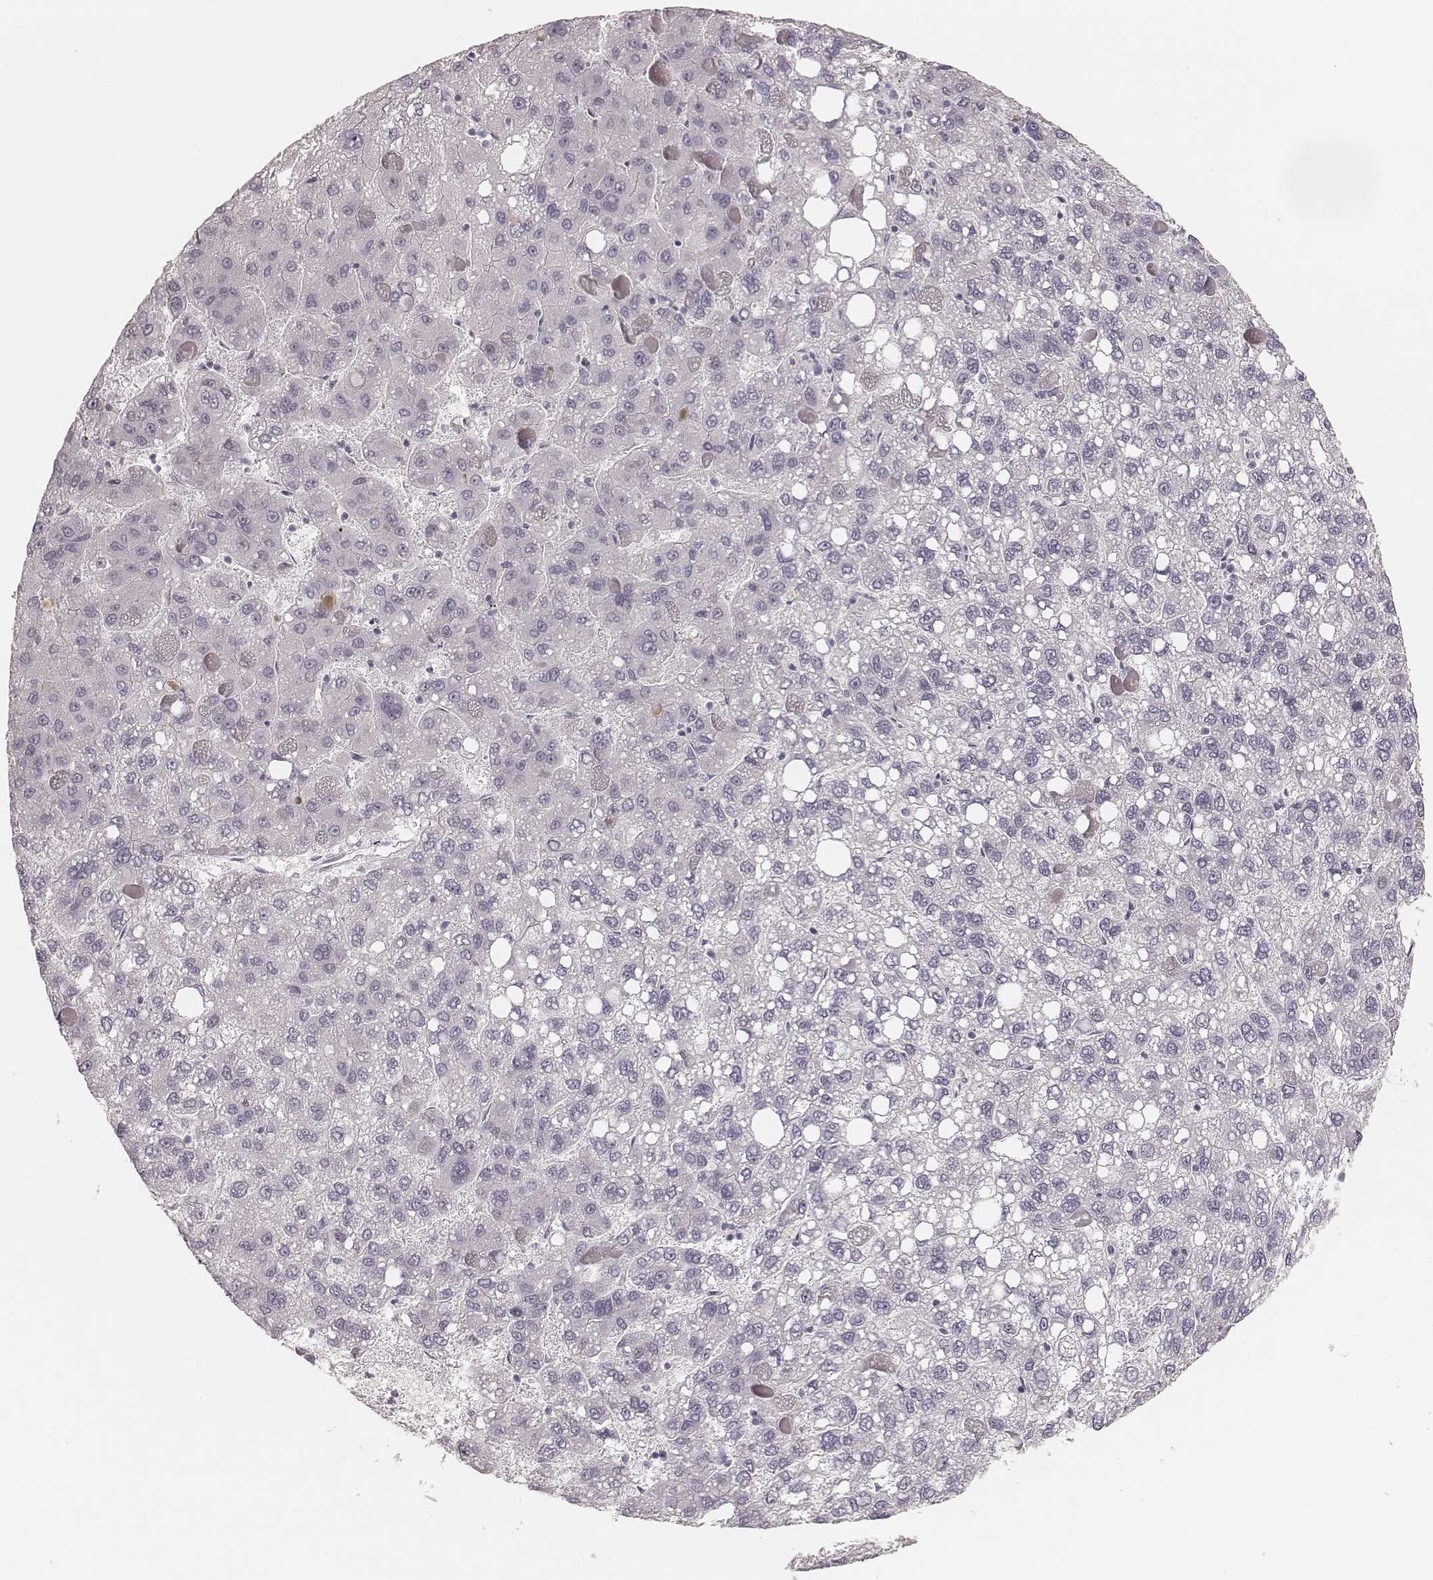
{"staining": {"intensity": "negative", "quantity": "none", "location": "none"}, "tissue": "liver cancer", "cell_type": "Tumor cells", "image_type": "cancer", "snomed": [{"axis": "morphology", "description": "Carcinoma, Hepatocellular, NOS"}, {"axis": "topography", "description": "Liver"}], "caption": "Micrograph shows no protein expression in tumor cells of liver cancer (hepatocellular carcinoma) tissue. Brightfield microscopy of immunohistochemistry (IHC) stained with DAB (brown) and hematoxylin (blue), captured at high magnification.", "gene": "SPATA24", "patient": {"sex": "female", "age": 82}}